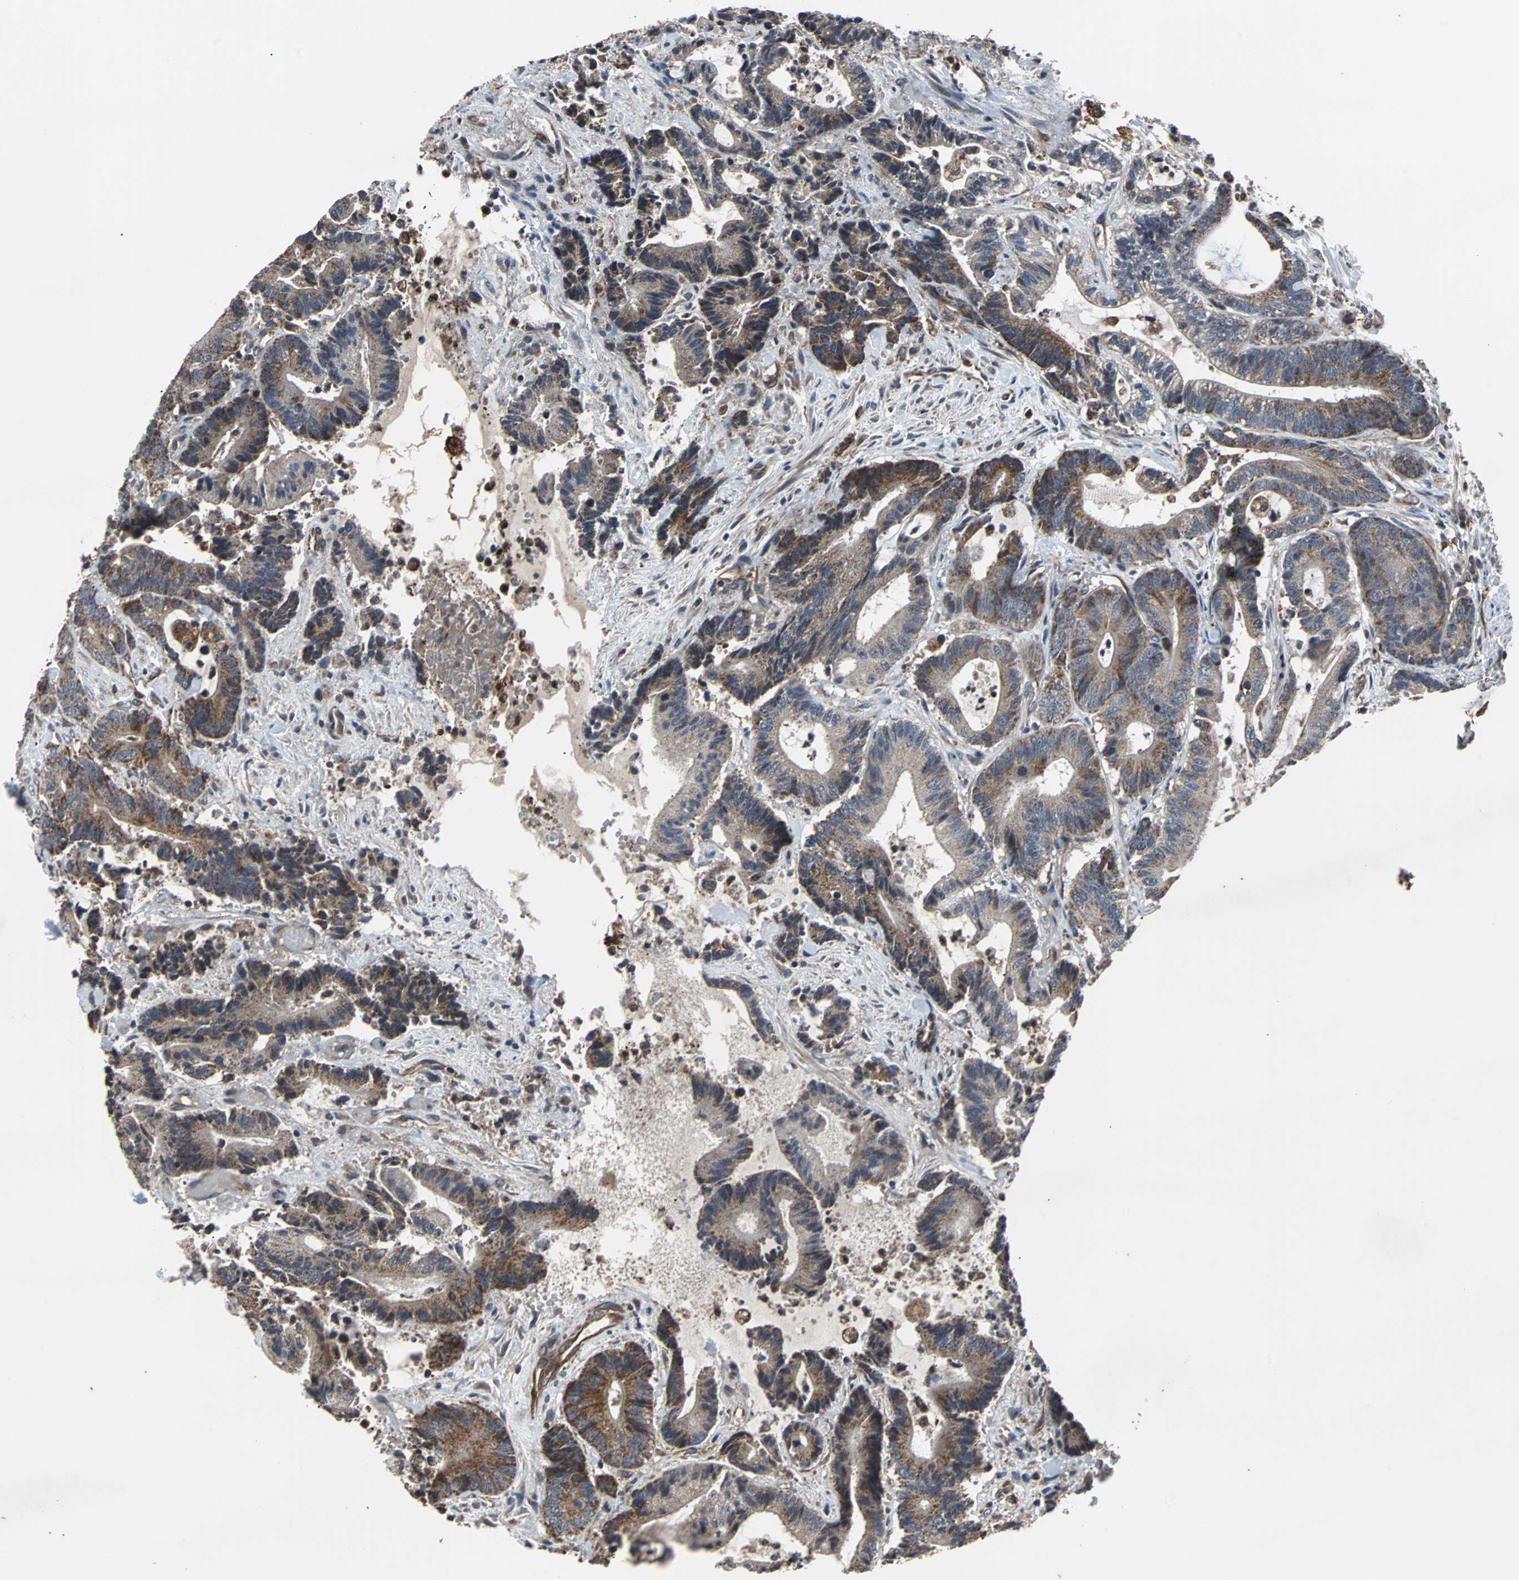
{"staining": {"intensity": "moderate", "quantity": ">75%", "location": "cytoplasmic/membranous"}, "tissue": "colorectal cancer", "cell_type": "Tumor cells", "image_type": "cancer", "snomed": [{"axis": "morphology", "description": "Adenocarcinoma, NOS"}, {"axis": "topography", "description": "Colon"}], "caption": "The micrograph shows immunohistochemical staining of colorectal adenocarcinoma. There is moderate cytoplasmic/membranous positivity is seen in about >75% of tumor cells.", "gene": "ACTR3", "patient": {"sex": "female", "age": 84}}